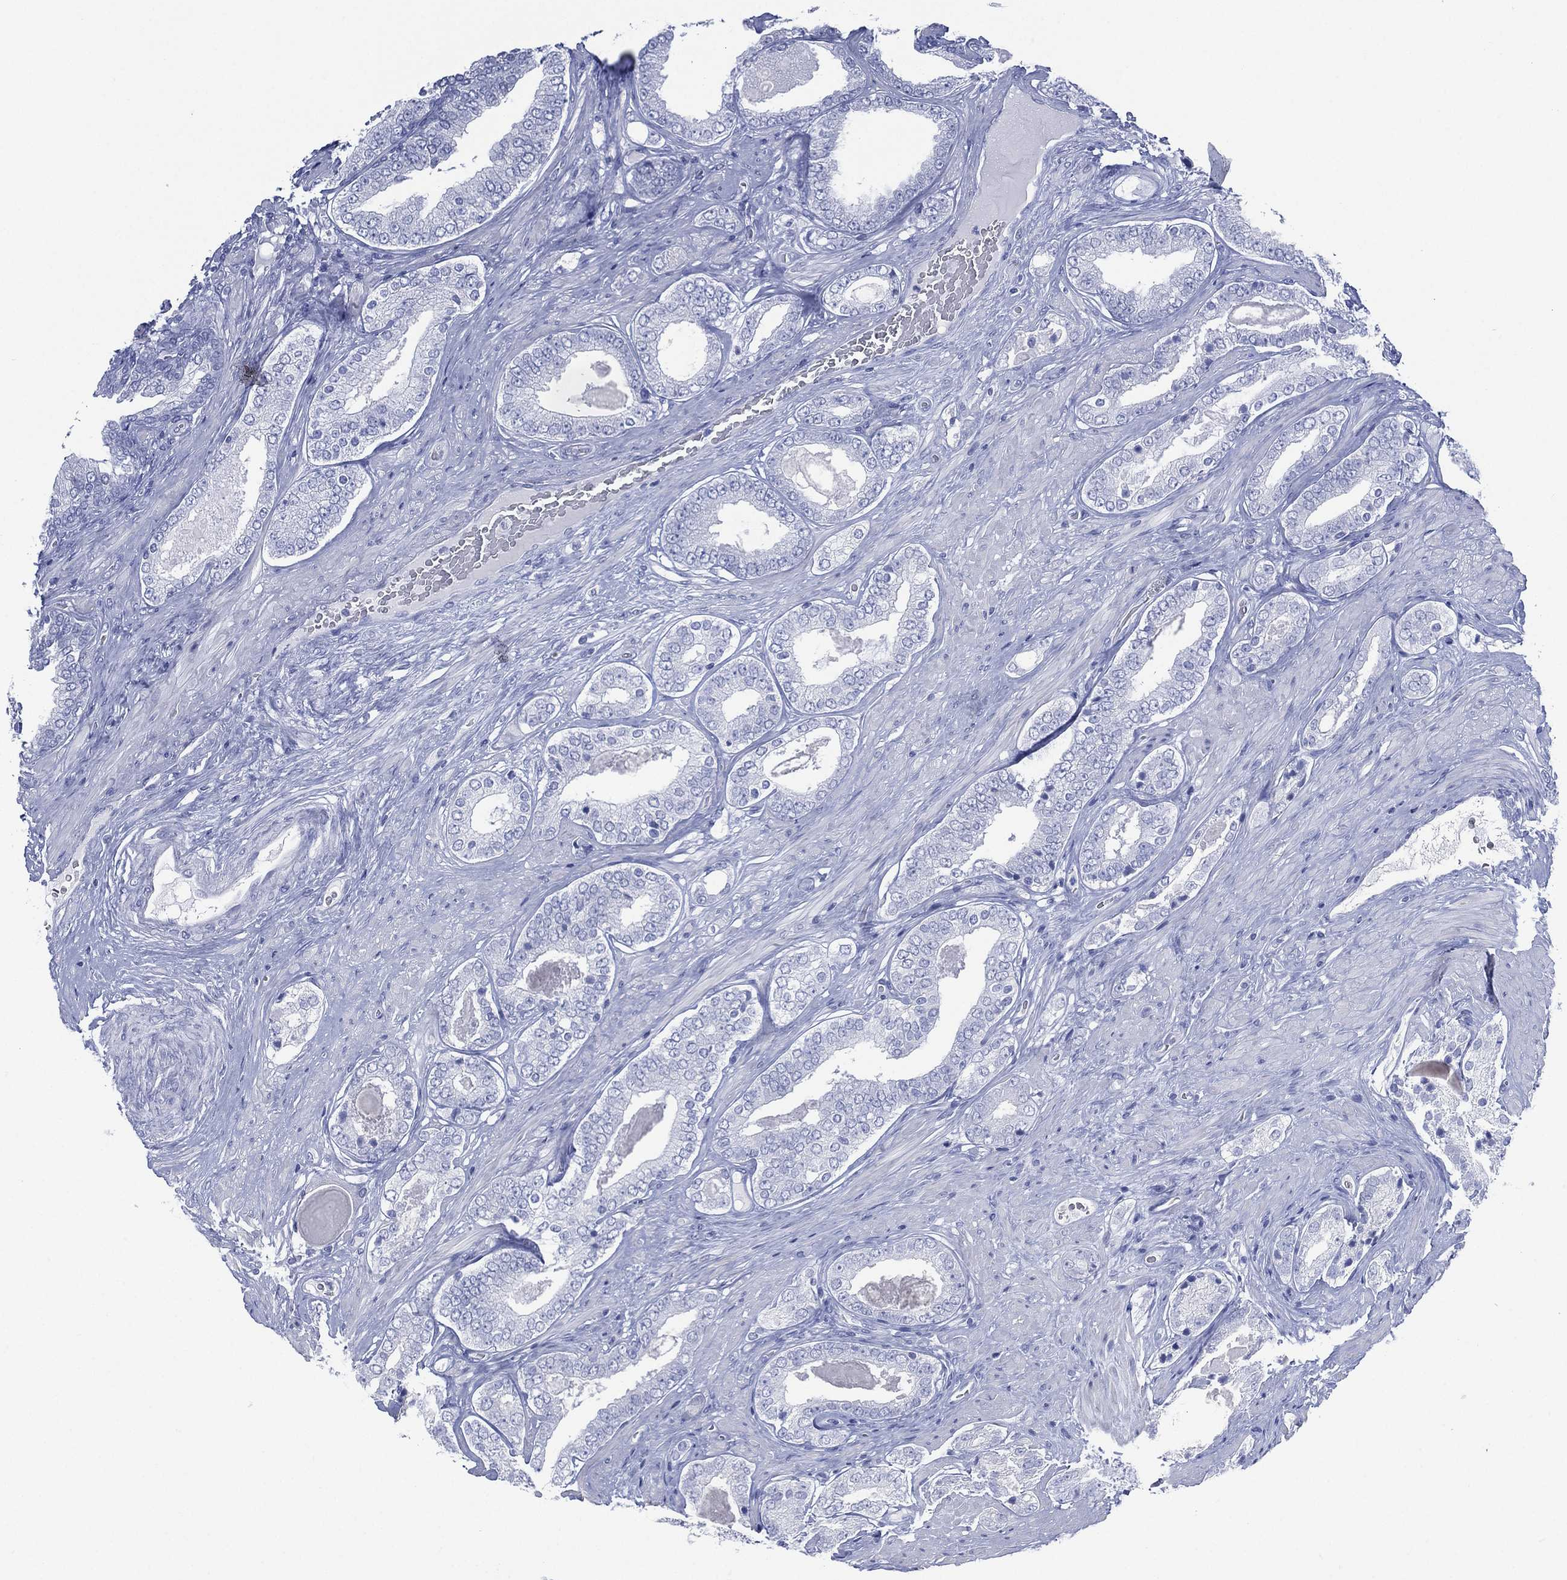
{"staining": {"intensity": "negative", "quantity": "none", "location": "none"}, "tissue": "prostate cancer", "cell_type": "Tumor cells", "image_type": "cancer", "snomed": [{"axis": "morphology", "description": "Adenocarcinoma, Low grade"}, {"axis": "topography", "description": "Prostate and seminal vesicle, NOS"}], "caption": "Prostate adenocarcinoma (low-grade) was stained to show a protein in brown. There is no significant staining in tumor cells. (Immunohistochemistry, brightfield microscopy, high magnification).", "gene": "TMEM247", "patient": {"sex": "male", "age": 61}}